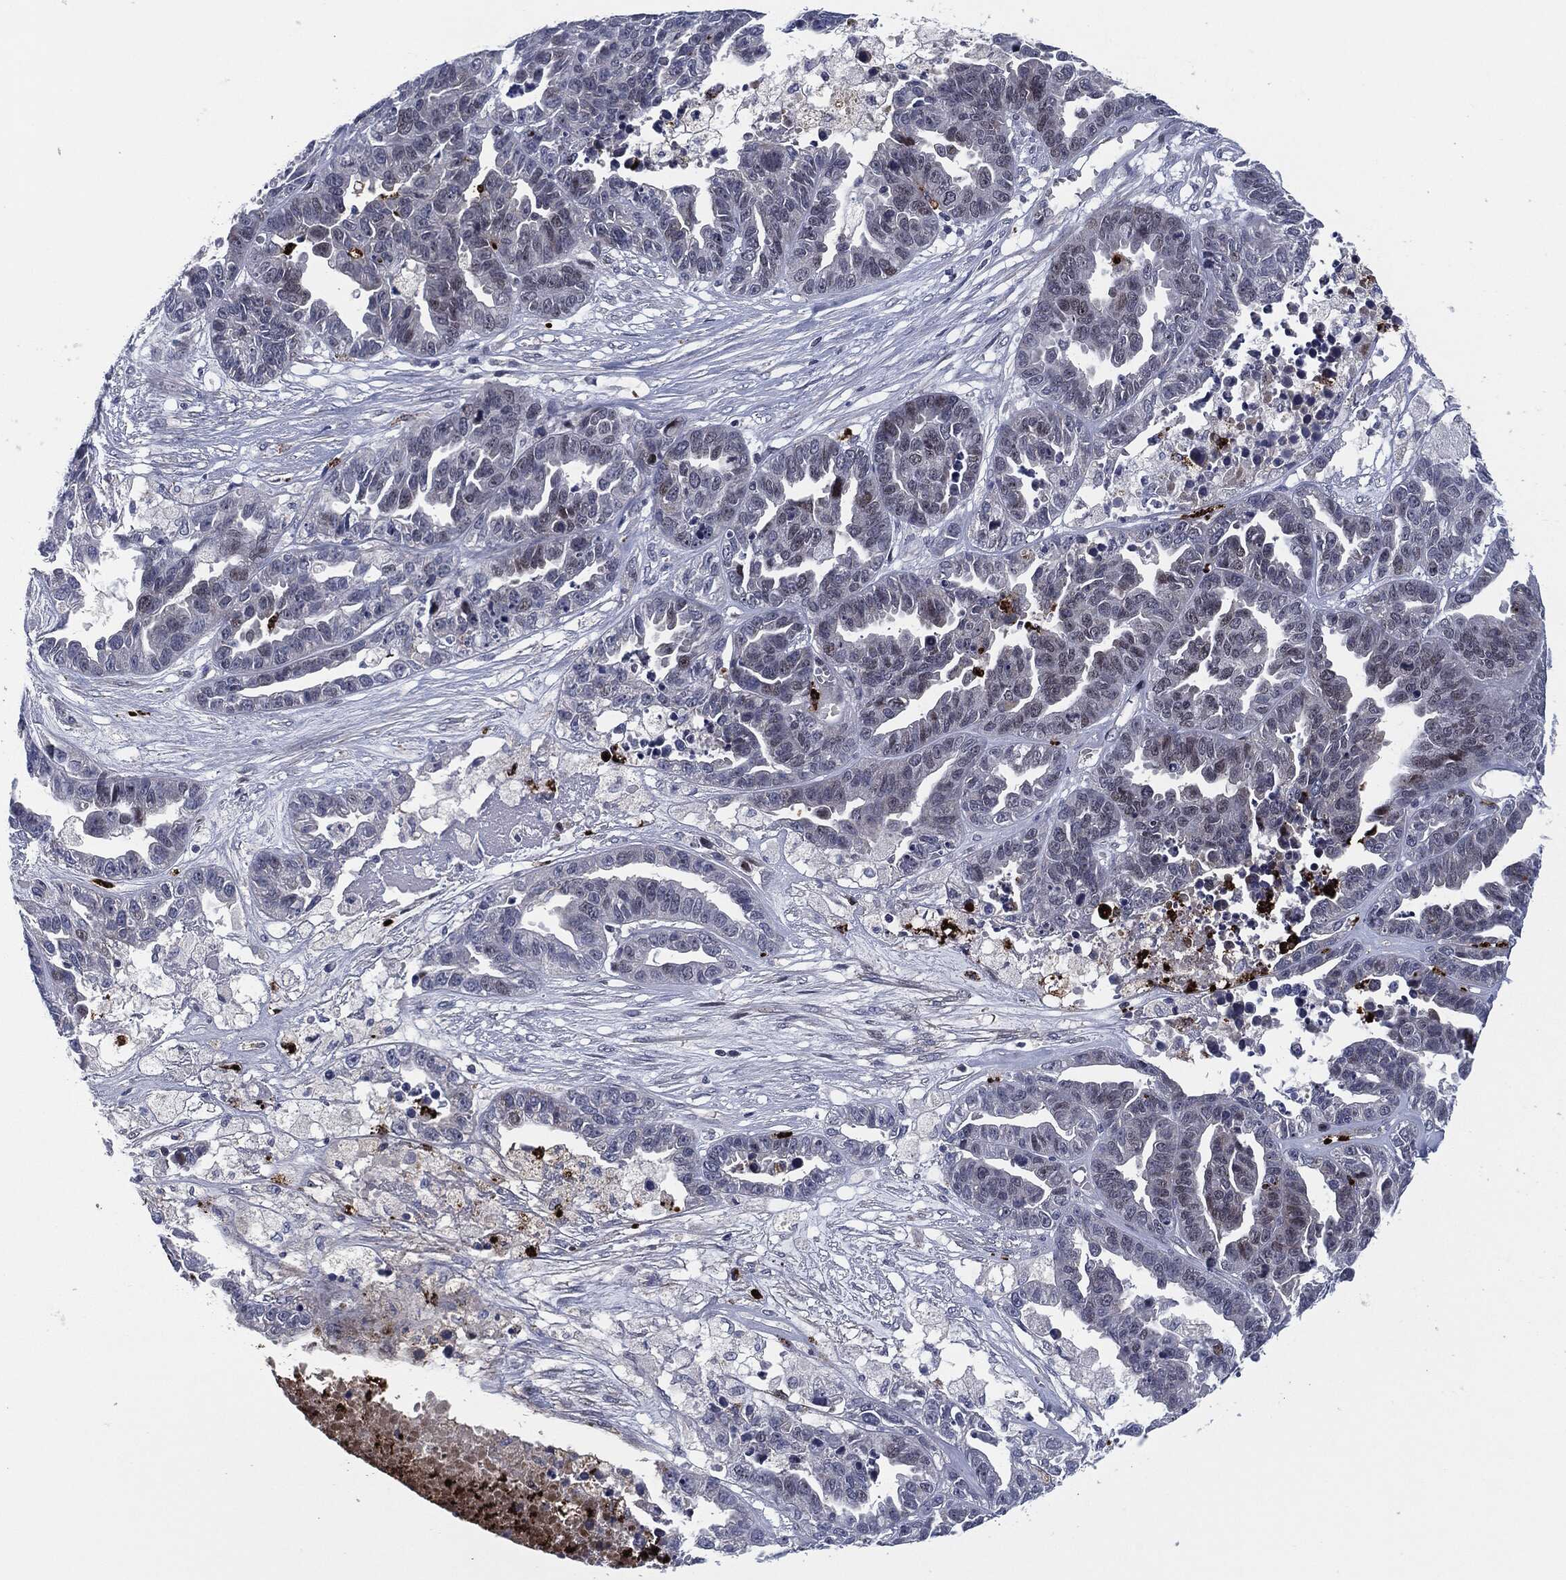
{"staining": {"intensity": "weak", "quantity": "<25%", "location": "nuclear"}, "tissue": "ovarian cancer", "cell_type": "Tumor cells", "image_type": "cancer", "snomed": [{"axis": "morphology", "description": "Cystadenocarcinoma, serous, NOS"}, {"axis": "topography", "description": "Ovary"}], "caption": "Tumor cells show no significant staining in serous cystadenocarcinoma (ovarian). Nuclei are stained in blue.", "gene": "MPO", "patient": {"sex": "female", "age": 87}}